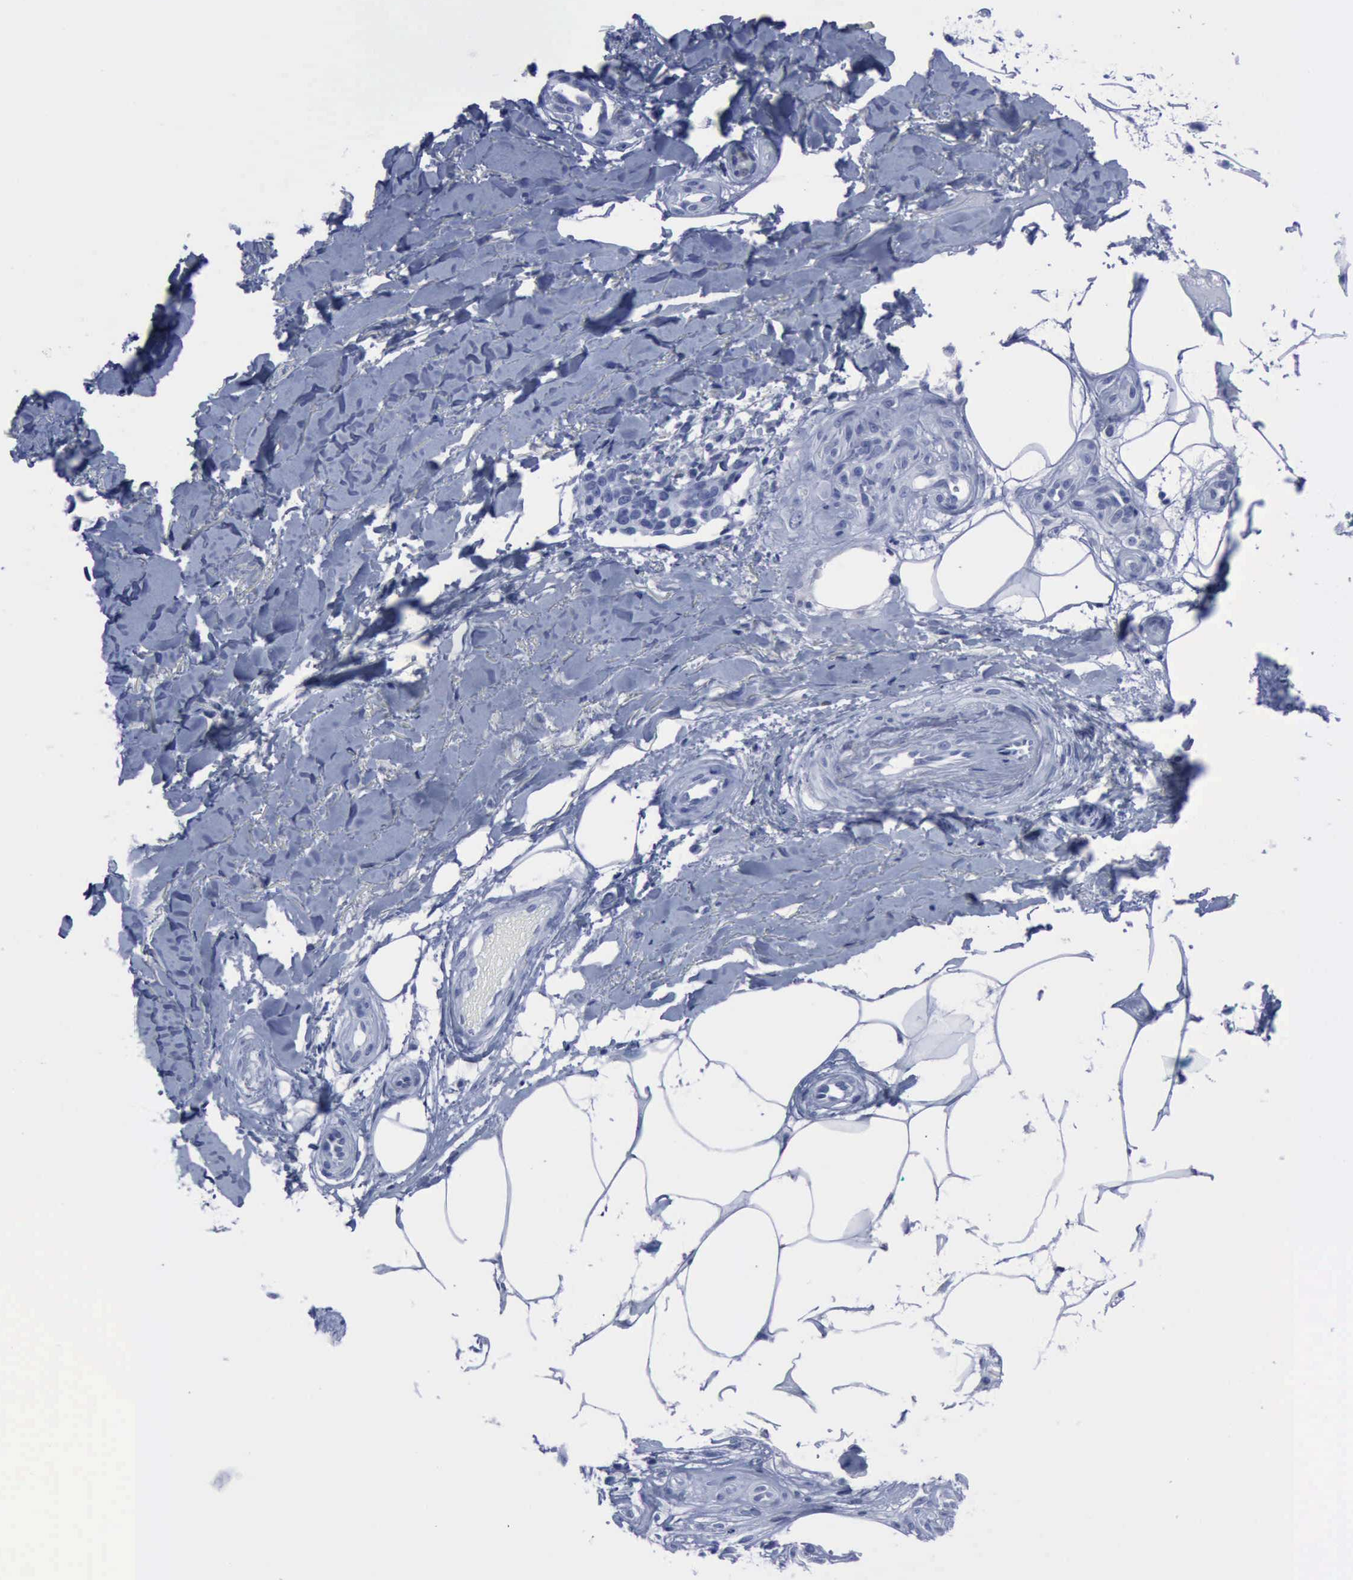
{"staining": {"intensity": "negative", "quantity": "none", "location": "none"}, "tissue": "melanoma", "cell_type": "Tumor cells", "image_type": "cancer", "snomed": [{"axis": "morphology", "description": "Malignant melanoma, NOS"}, {"axis": "topography", "description": "Skin"}], "caption": "Immunohistochemical staining of melanoma demonstrates no significant expression in tumor cells.", "gene": "CSTA", "patient": {"sex": "female", "age": 85}}